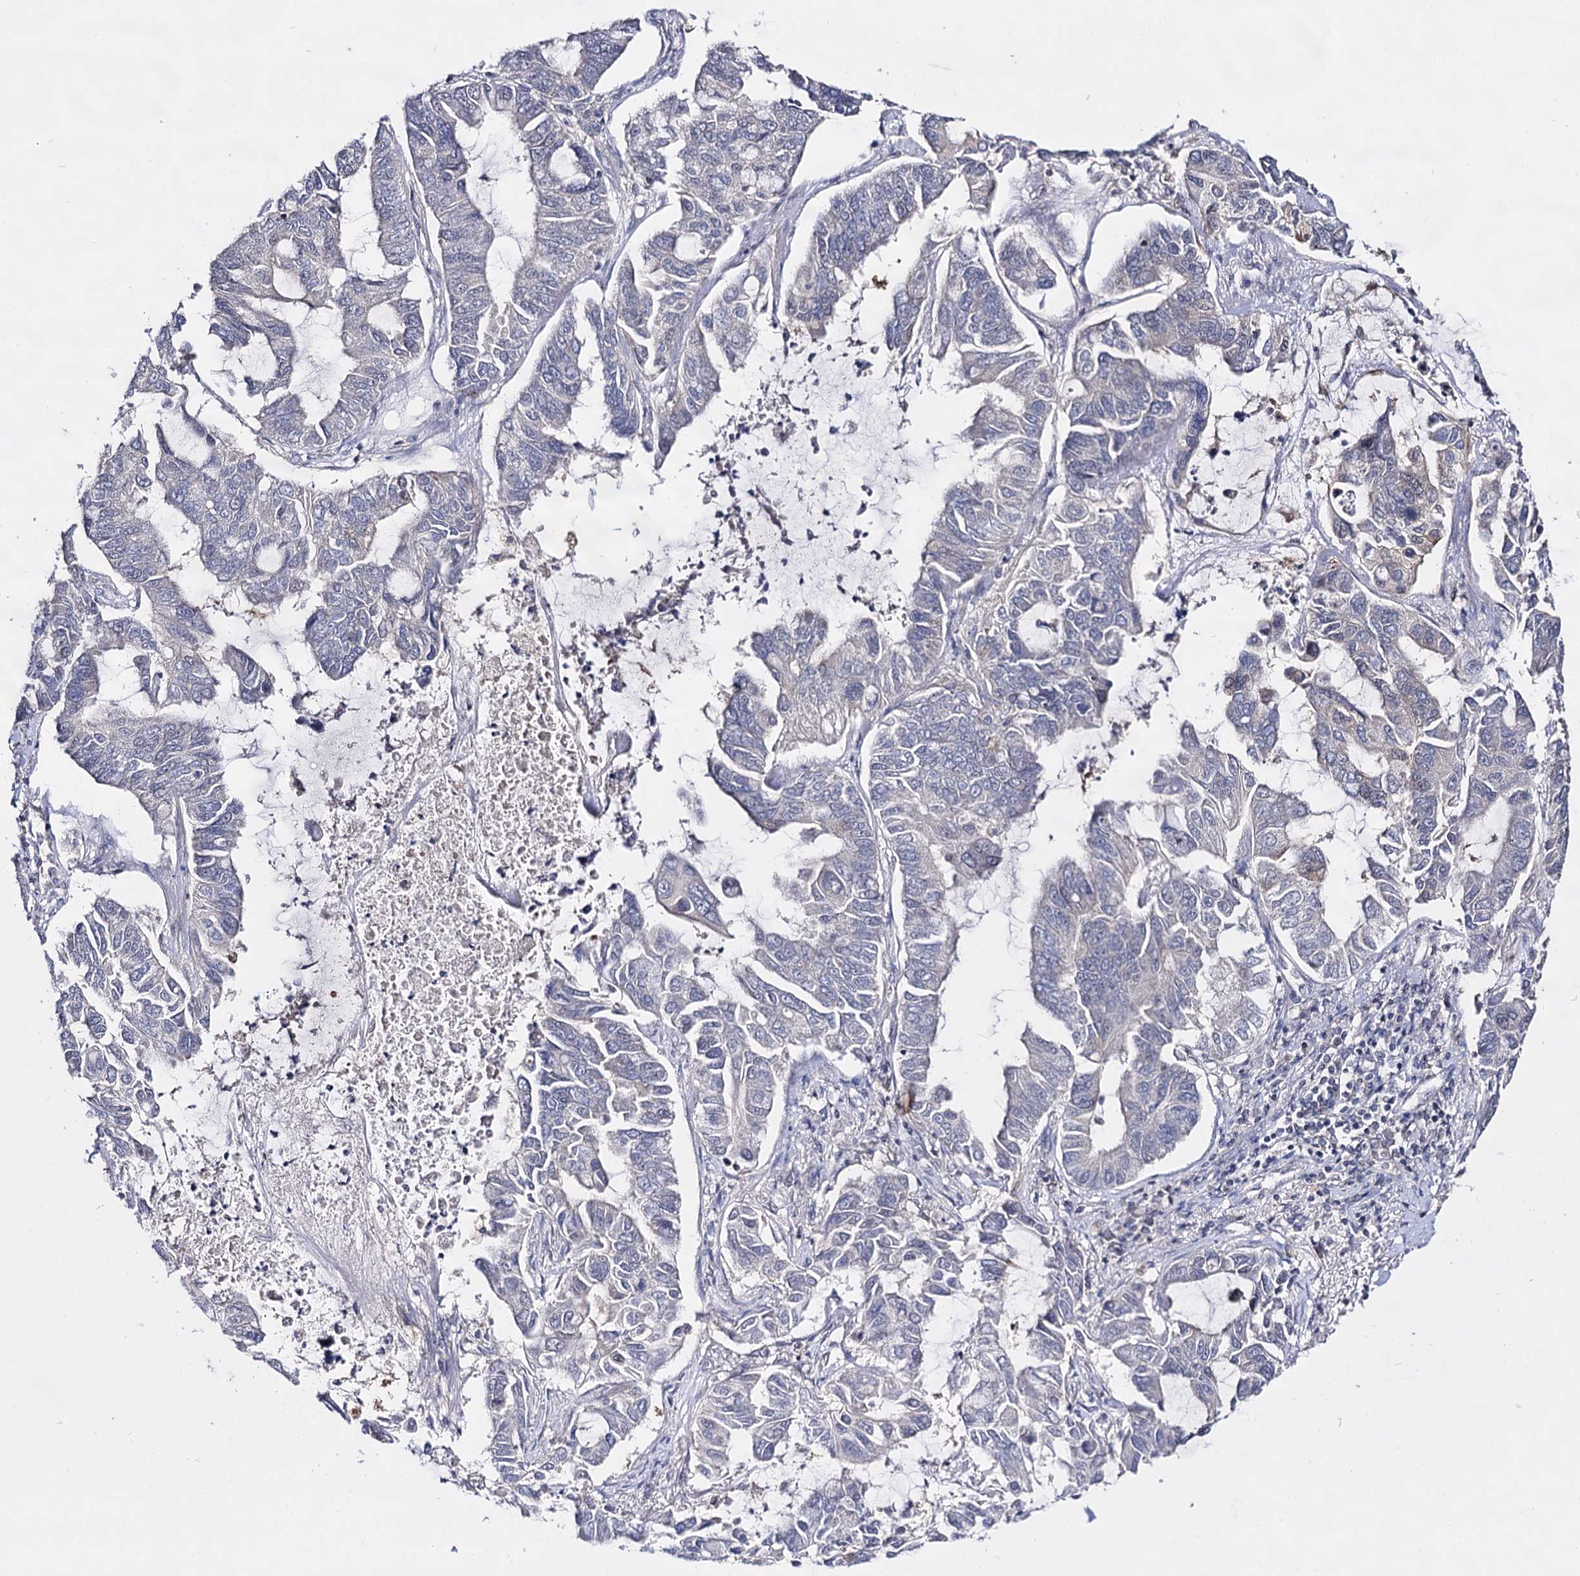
{"staining": {"intensity": "negative", "quantity": "none", "location": "none"}, "tissue": "lung cancer", "cell_type": "Tumor cells", "image_type": "cancer", "snomed": [{"axis": "morphology", "description": "Adenocarcinoma, NOS"}, {"axis": "topography", "description": "Lung"}], "caption": "Histopathology image shows no significant protein expression in tumor cells of adenocarcinoma (lung).", "gene": "ARFIP2", "patient": {"sex": "male", "age": 64}}